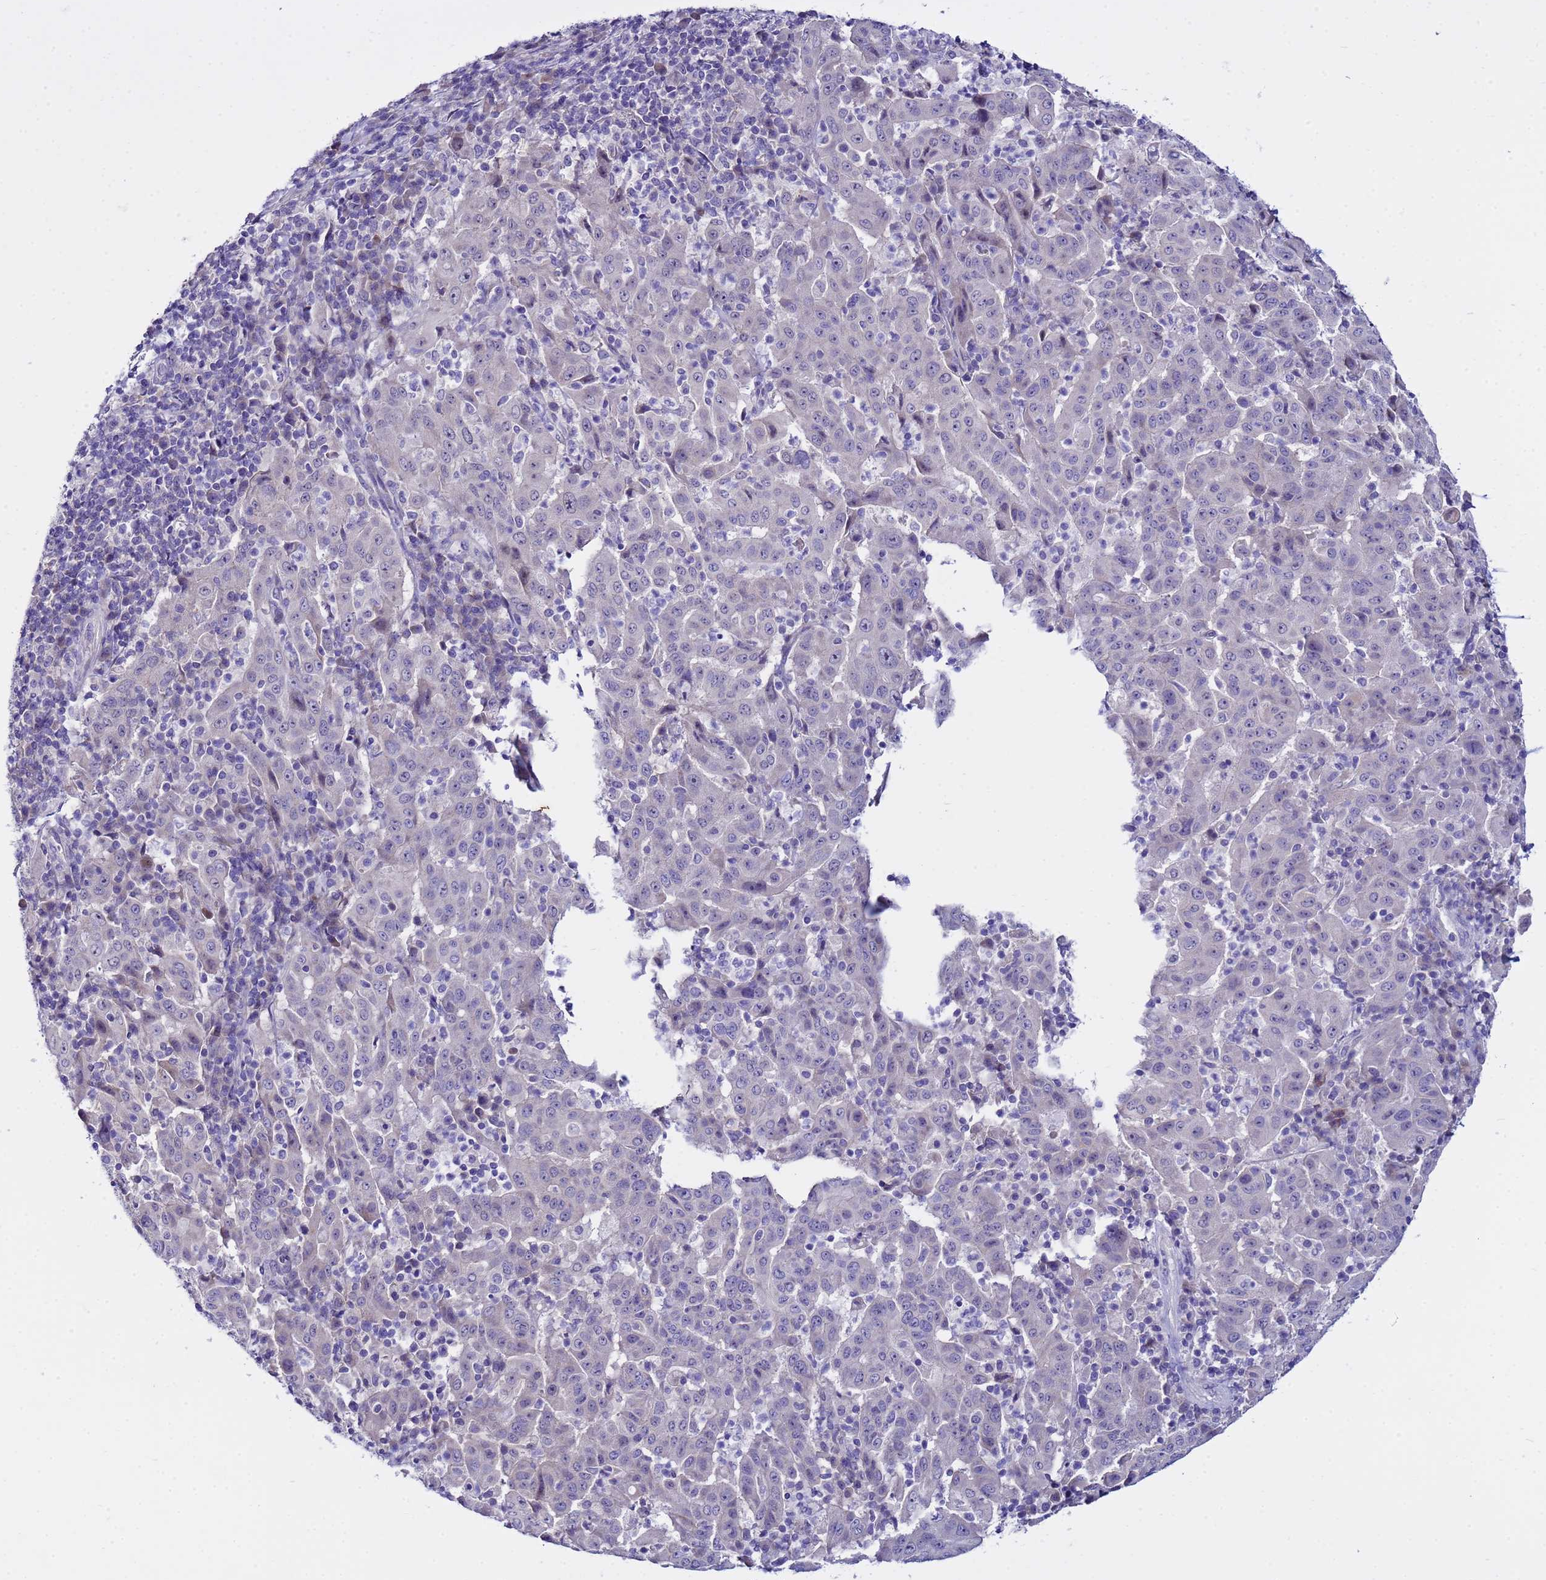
{"staining": {"intensity": "negative", "quantity": "none", "location": "none"}, "tissue": "pancreatic cancer", "cell_type": "Tumor cells", "image_type": "cancer", "snomed": [{"axis": "morphology", "description": "Adenocarcinoma, NOS"}, {"axis": "topography", "description": "Pancreas"}], "caption": "DAB immunohistochemical staining of pancreatic cancer (adenocarcinoma) exhibits no significant positivity in tumor cells.", "gene": "IGSF11", "patient": {"sex": "male", "age": 63}}